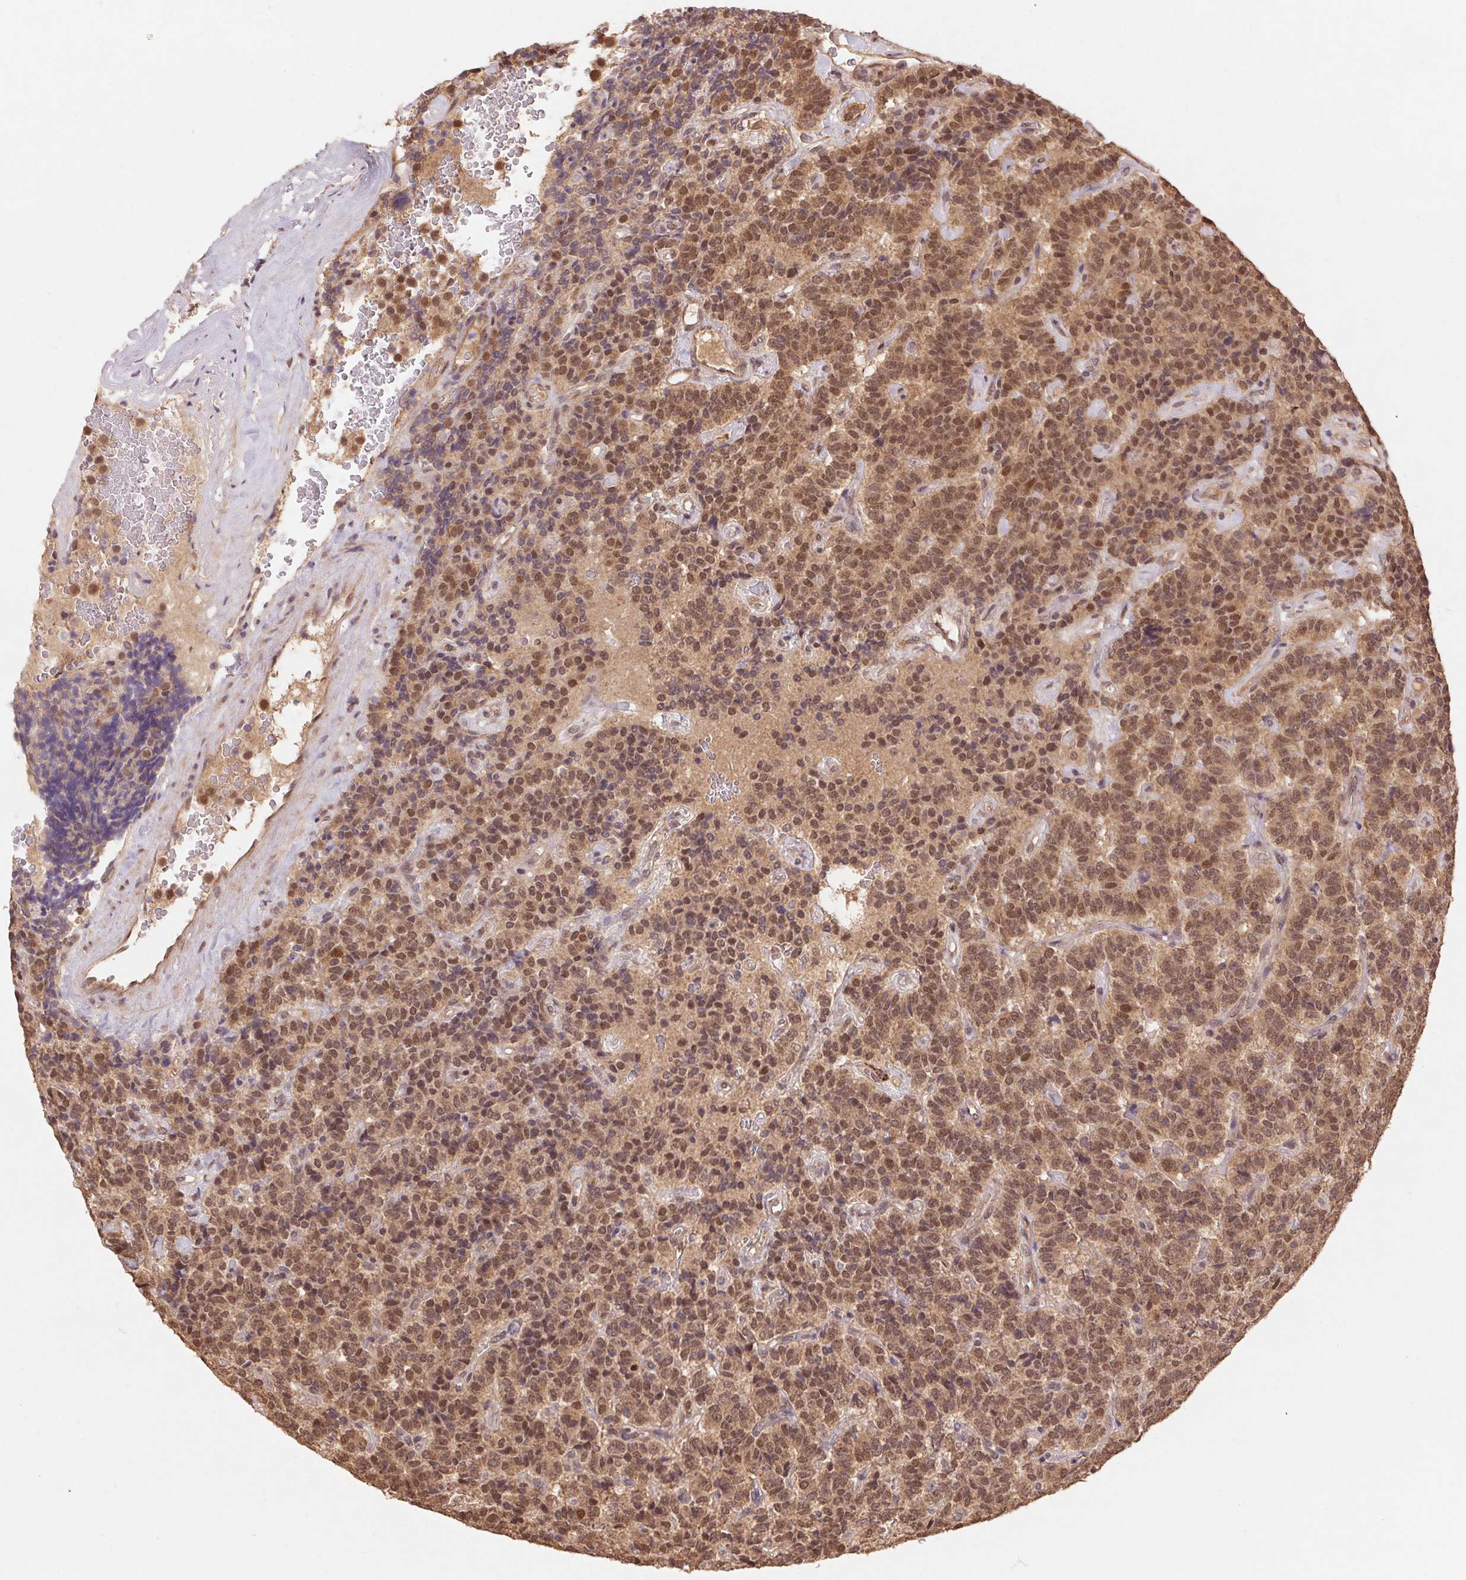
{"staining": {"intensity": "moderate", "quantity": ">75%", "location": "cytoplasmic/membranous,nuclear"}, "tissue": "carcinoid", "cell_type": "Tumor cells", "image_type": "cancer", "snomed": [{"axis": "morphology", "description": "Carcinoid, malignant, NOS"}, {"axis": "topography", "description": "Pancreas"}], "caption": "DAB immunohistochemical staining of malignant carcinoid reveals moderate cytoplasmic/membranous and nuclear protein expression in about >75% of tumor cells.", "gene": "CUTA", "patient": {"sex": "male", "age": 36}}